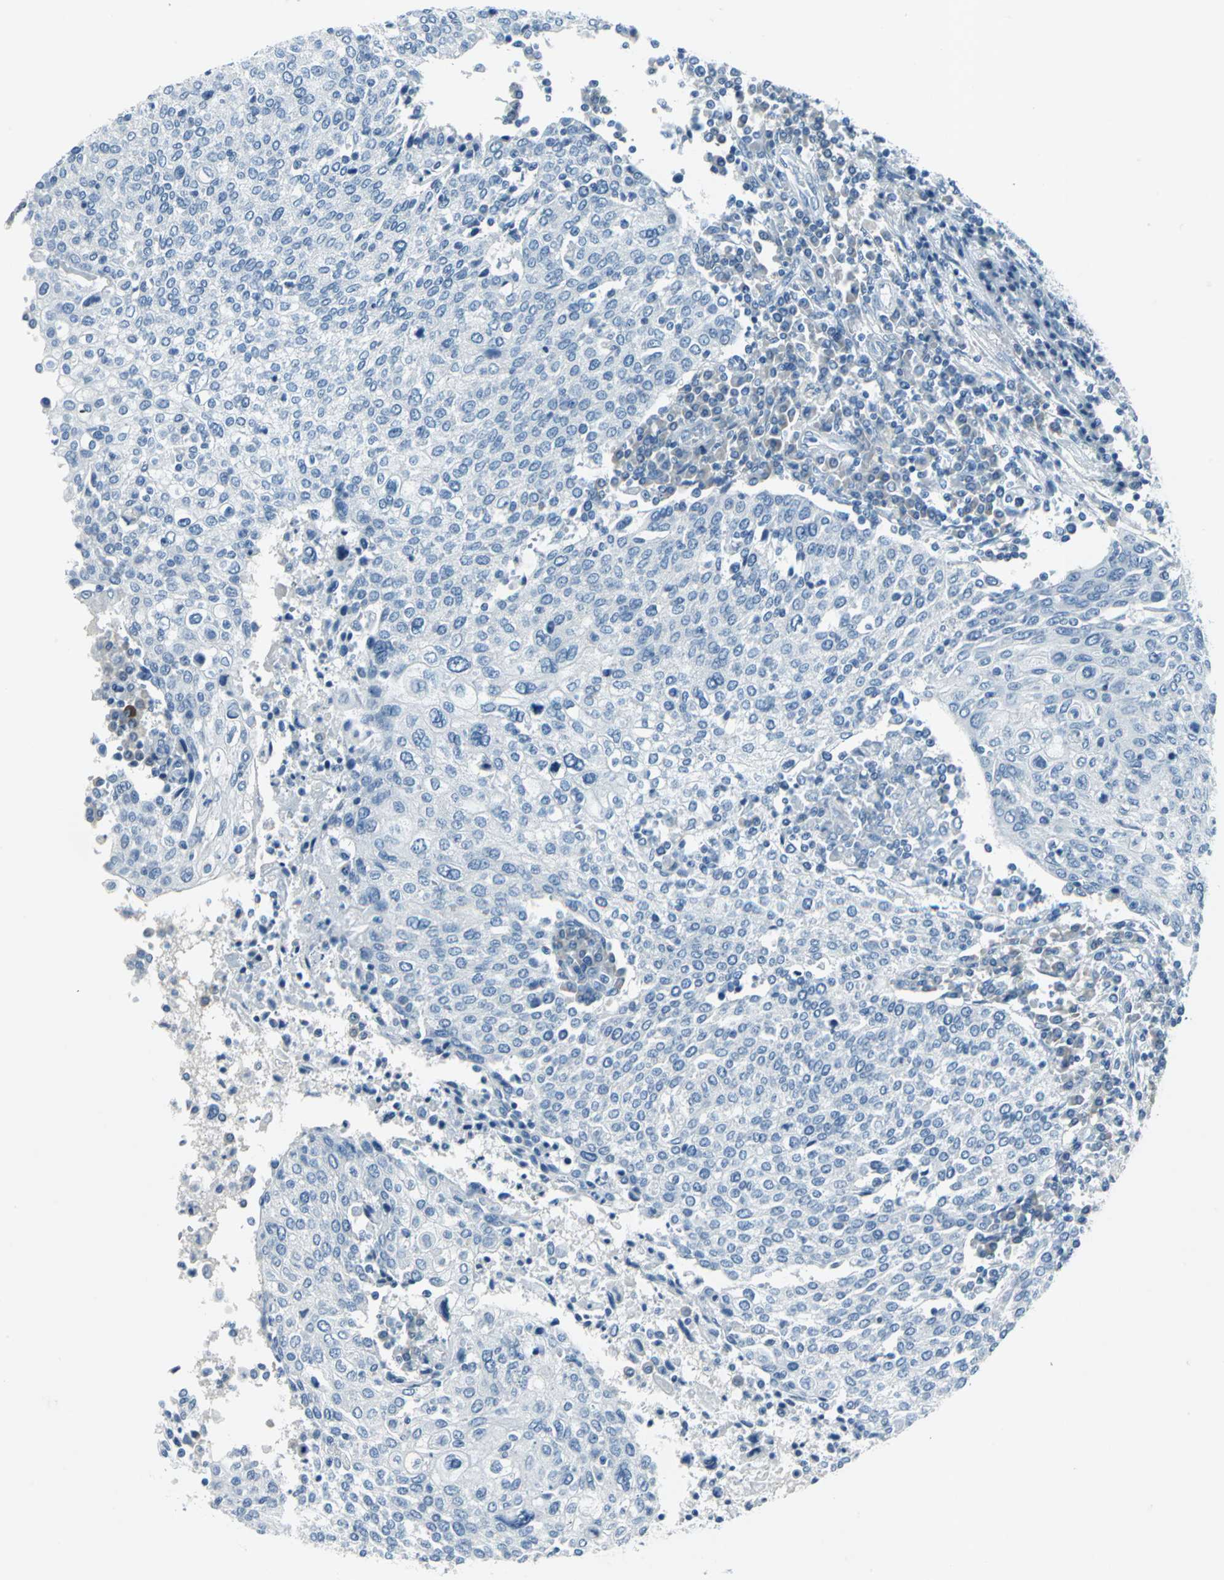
{"staining": {"intensity": "negative", "quantity": "none", "location": "none"}, "tissue": "cervical cancer", "cell_type": "Tumor cells", "image_type": "cancer", "snomed": [{"axis": "morphology", "description": "Squamous cell carcinoma, NOS"}, {"axis": "topography", "description": "Cervix"}], "caption": "Immunohistochemistry of cervical cancer (squamous cell carcinoma) reveals no expression in tumor cells.", "gene": "DNAI2", "patient": {"sex": "female", "age": 40}}